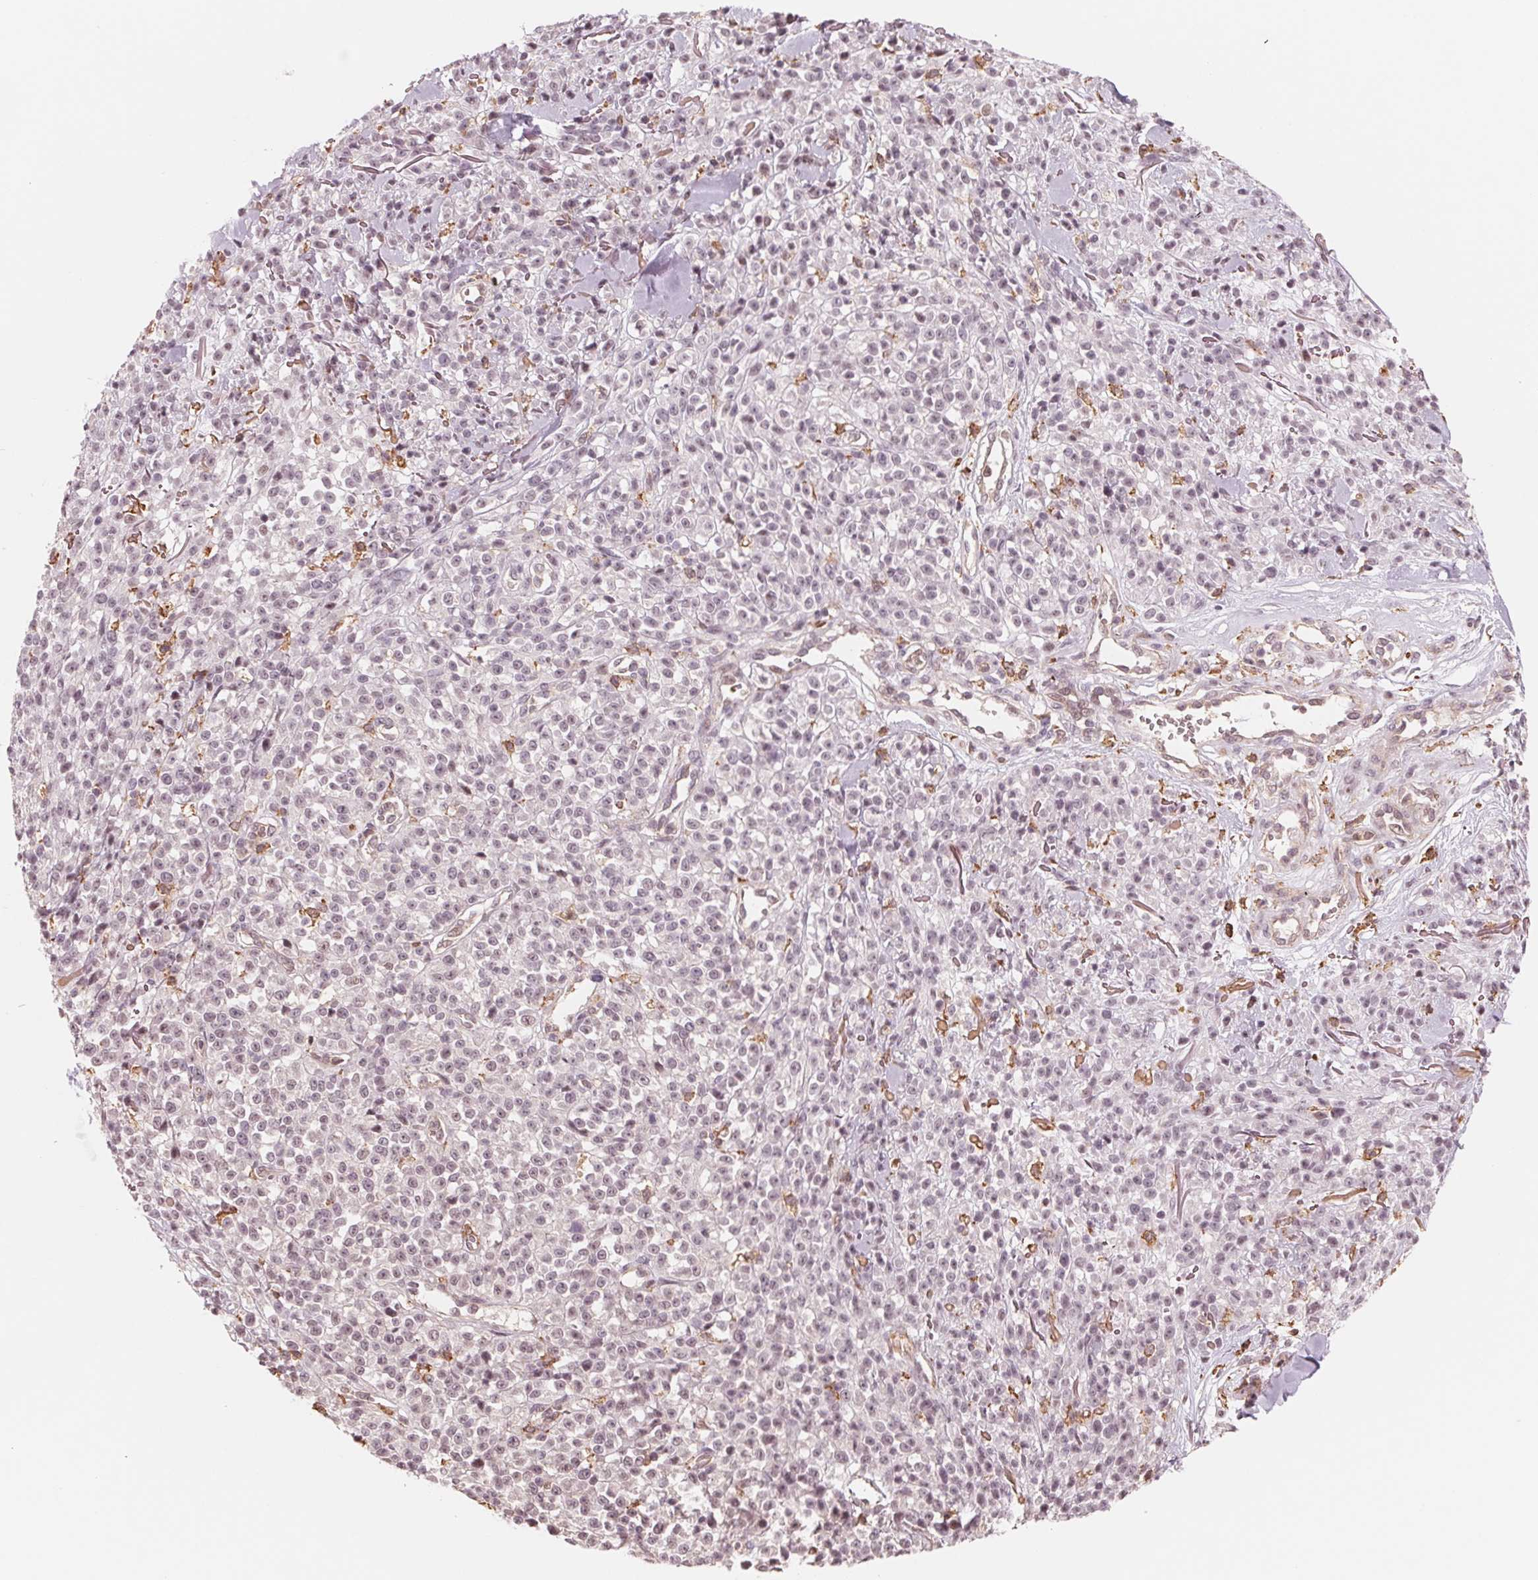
{"staining": {"intensity": "negative", "quantity": "none", "location": "none"}, "tissue": "melanoma", "cell_type": "Tumor cells", "image_type": "cancer", "snomed": [{"axis": "morphology", "description": "Malignant melanoma, NOS"}, {"axis": "topography", "description": "Skin"}, {"axis": "topography", "description": "Skin of trunk"}], "caption": "Protein analysis of malignant melanoma exhibits no significant staining in tumor cells.", "gene": "IL9R", "patient": {"sex": "male", "age": 74}}